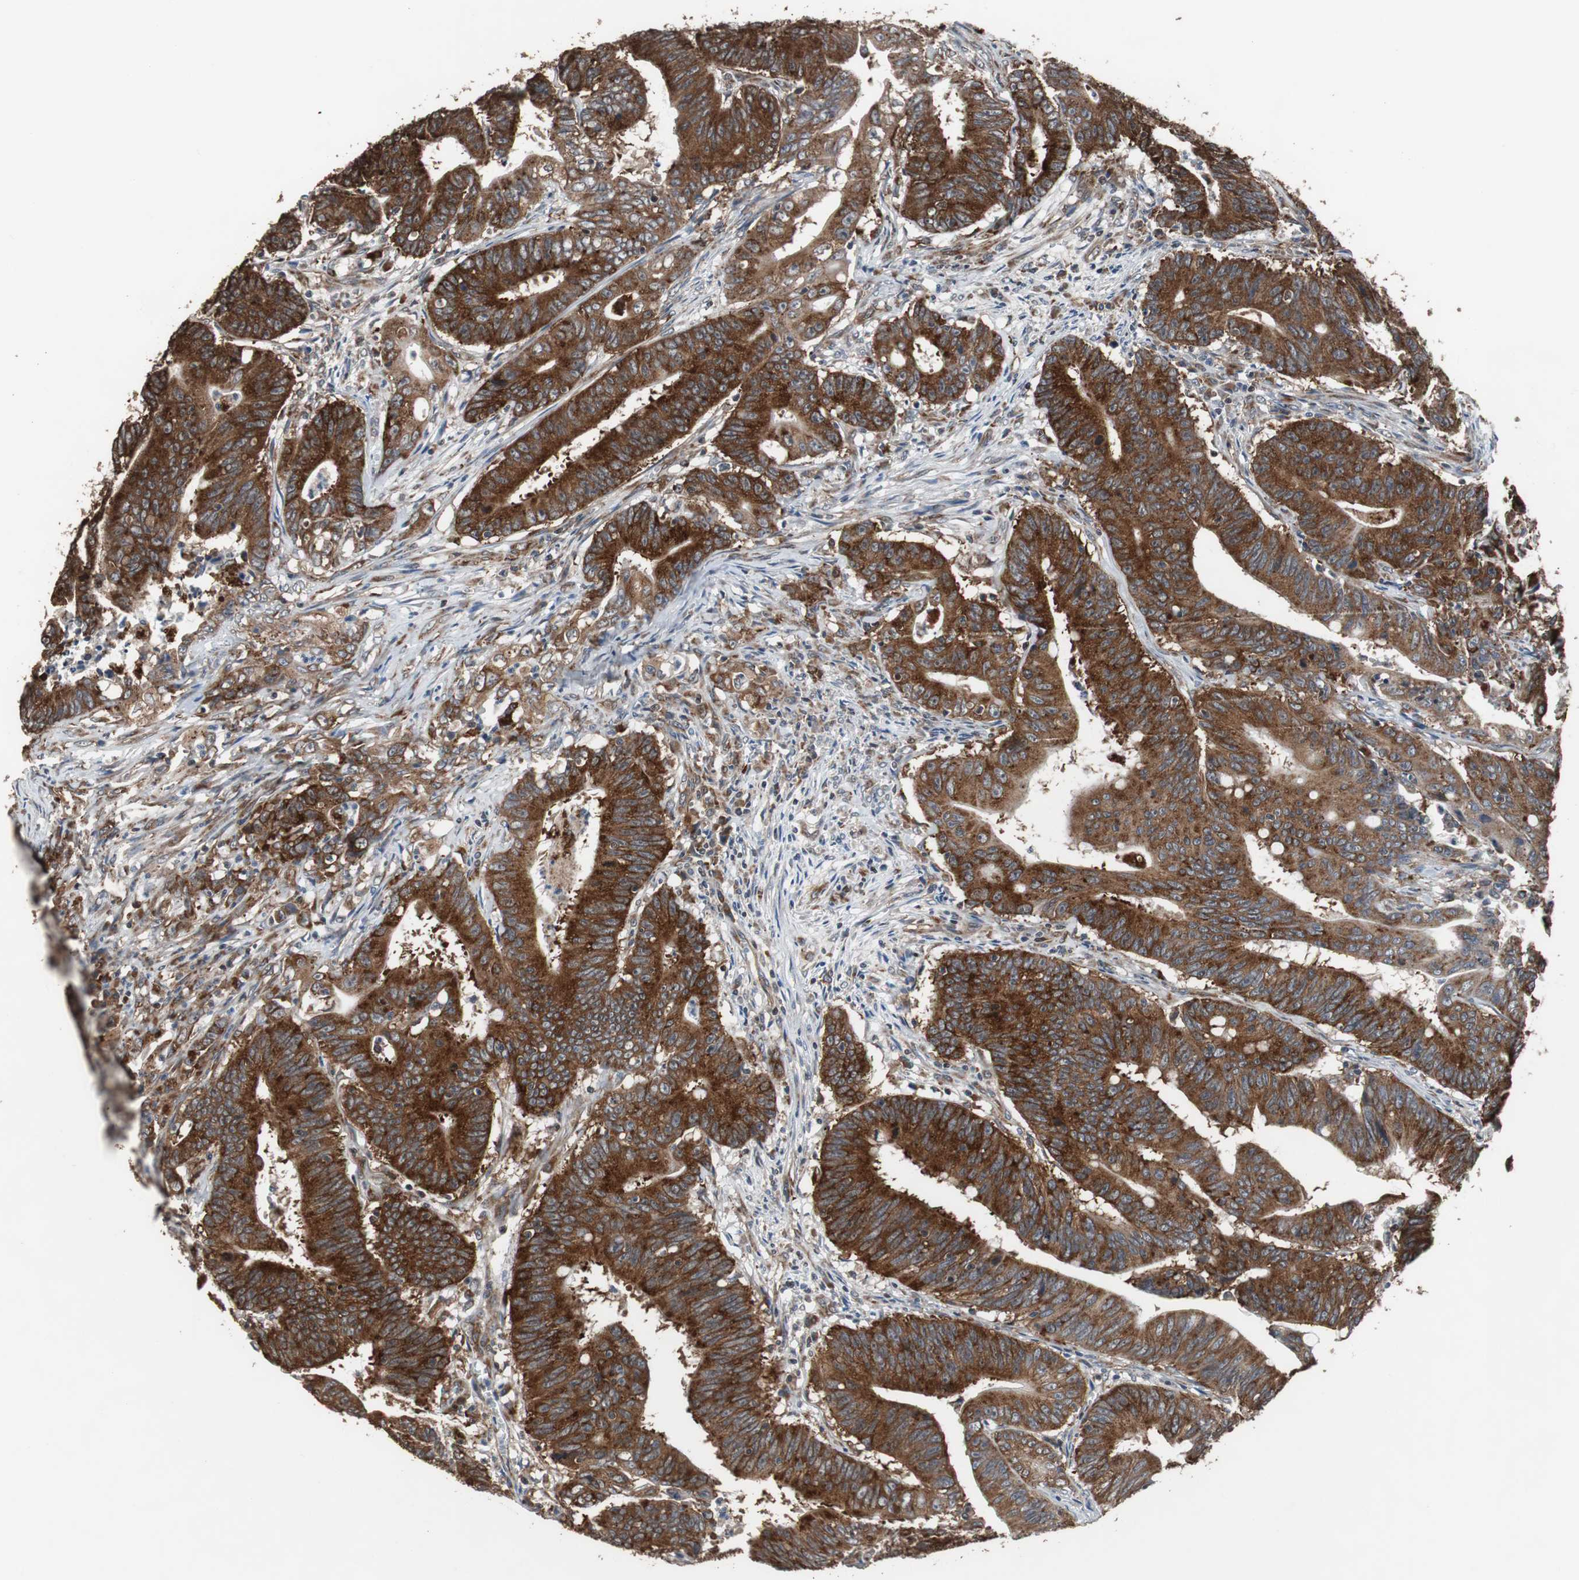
{"staining": {"intensity": "strong", "quantity": ">75%", "location": "cytoplasmic/membranous"}, "tissue": "colorectal cancer", "cell_type": "Tumor cells", "image_type": "cancer", "snomed": [{"axis": "morphology", "description": "Adenocarcinoma, NOS"}, {"axis": "topography", "description": "Colon"}], "caption": "Colorectal cancer stained with immunohistochemistry (IHC) demonstrates strong cytoplasmic/membranous expression in about >75% of tumor cells.", "gene": "USP10", "patient": {"sex": "male", "age": 45}}